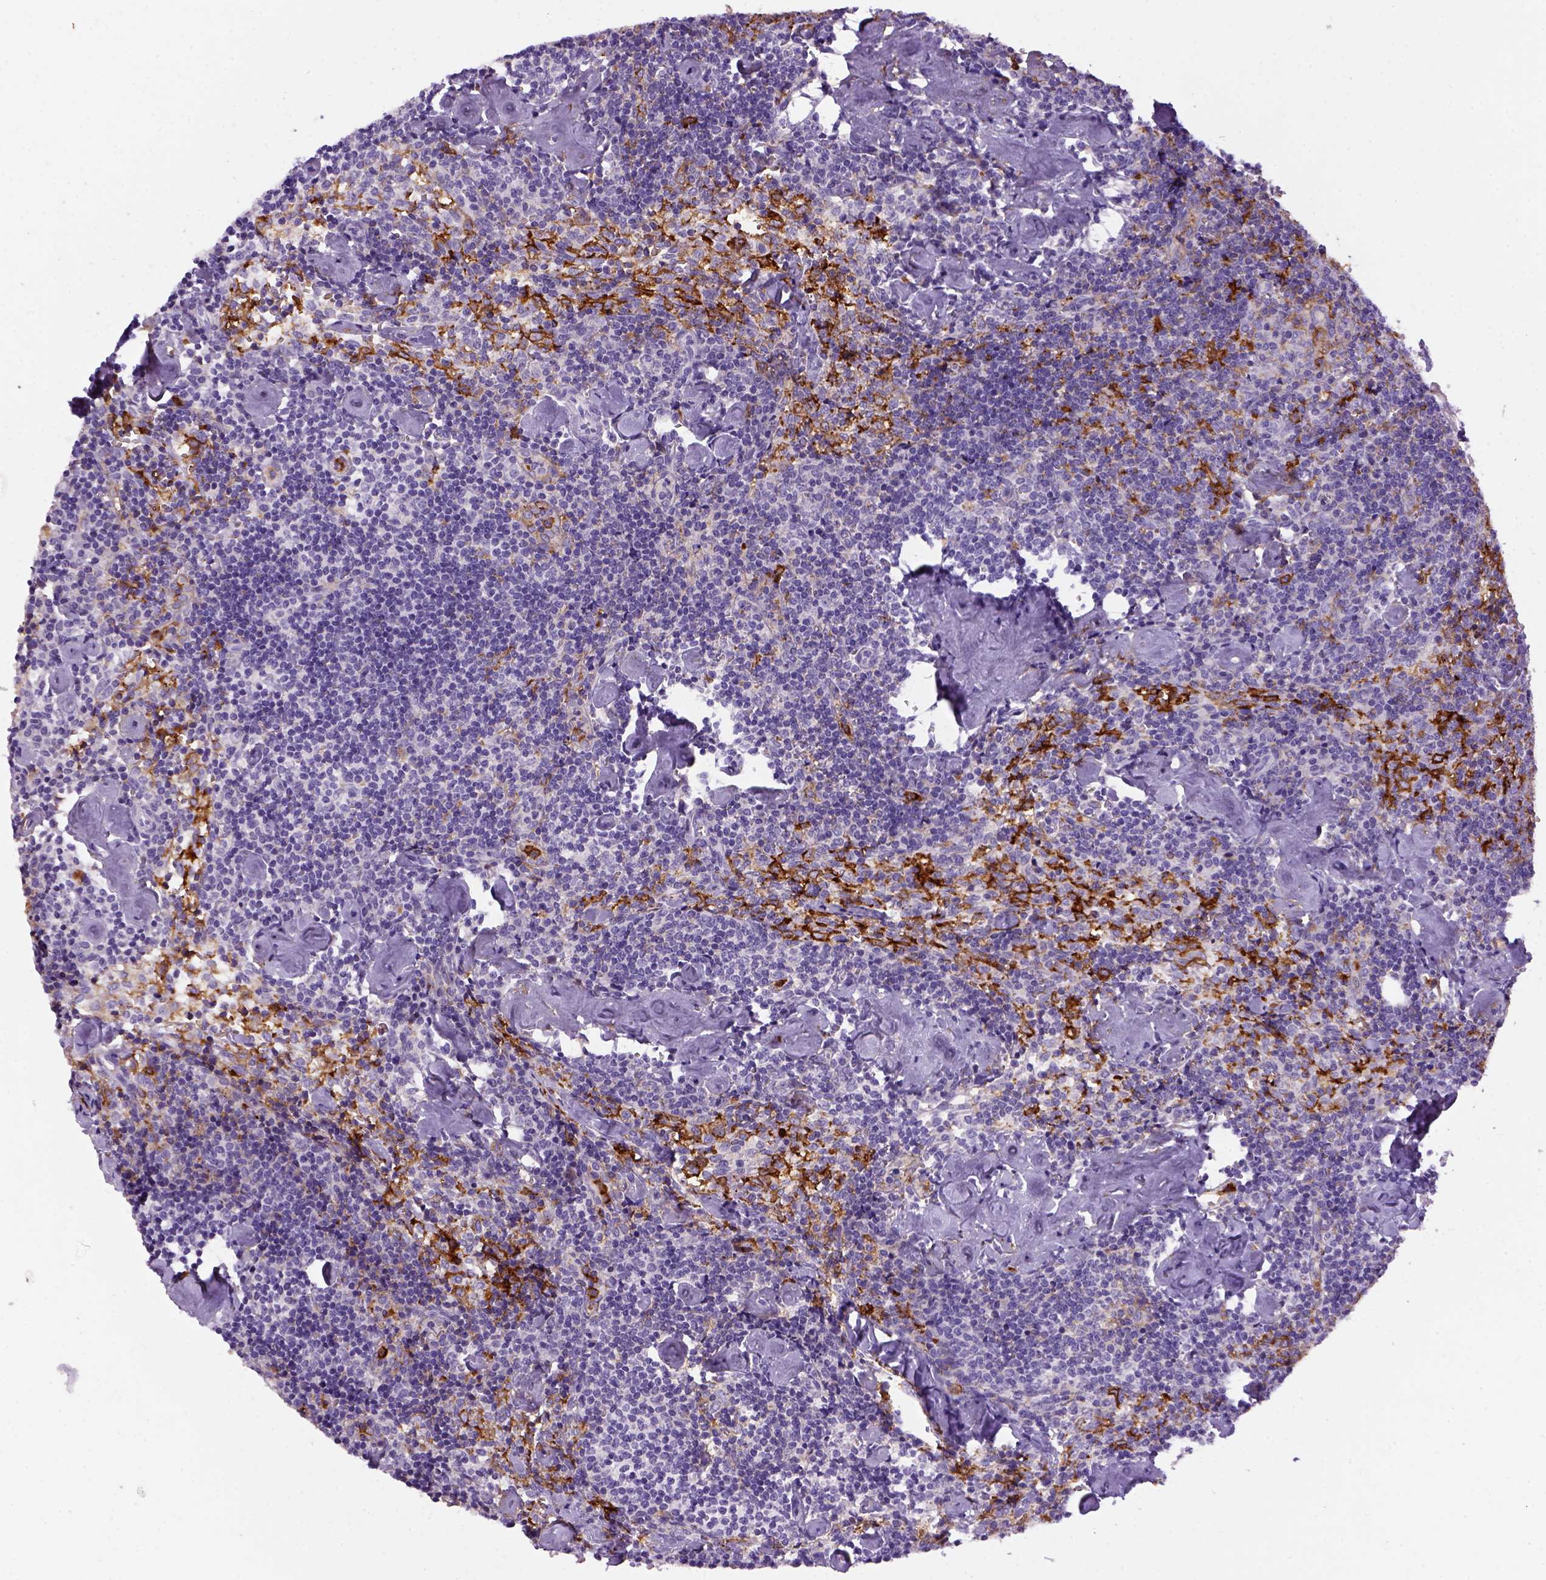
{"staining": {"intensity": "moderate", "quantity": ">75%", "location": "cytoplasmic/membranous"}, "tissue": "lymph node", "cell_type": "Germinal center cells", "image_type": "normal", "snomed": [{"axis": "morphology", "description": "Normal tissue, NOS"}, {"axis": "topography", "description": "Lymph node"}], "caption": "Benign lymph node displays moderate cytoplasmic/membranous expression in about >75% of germinal center cells, visualized by immunohistochemistry. (Brightfield microscopy of DAB IHC at high magnification).", "gene": "CD14", "patient": {"sex": "female", "age": 50}}